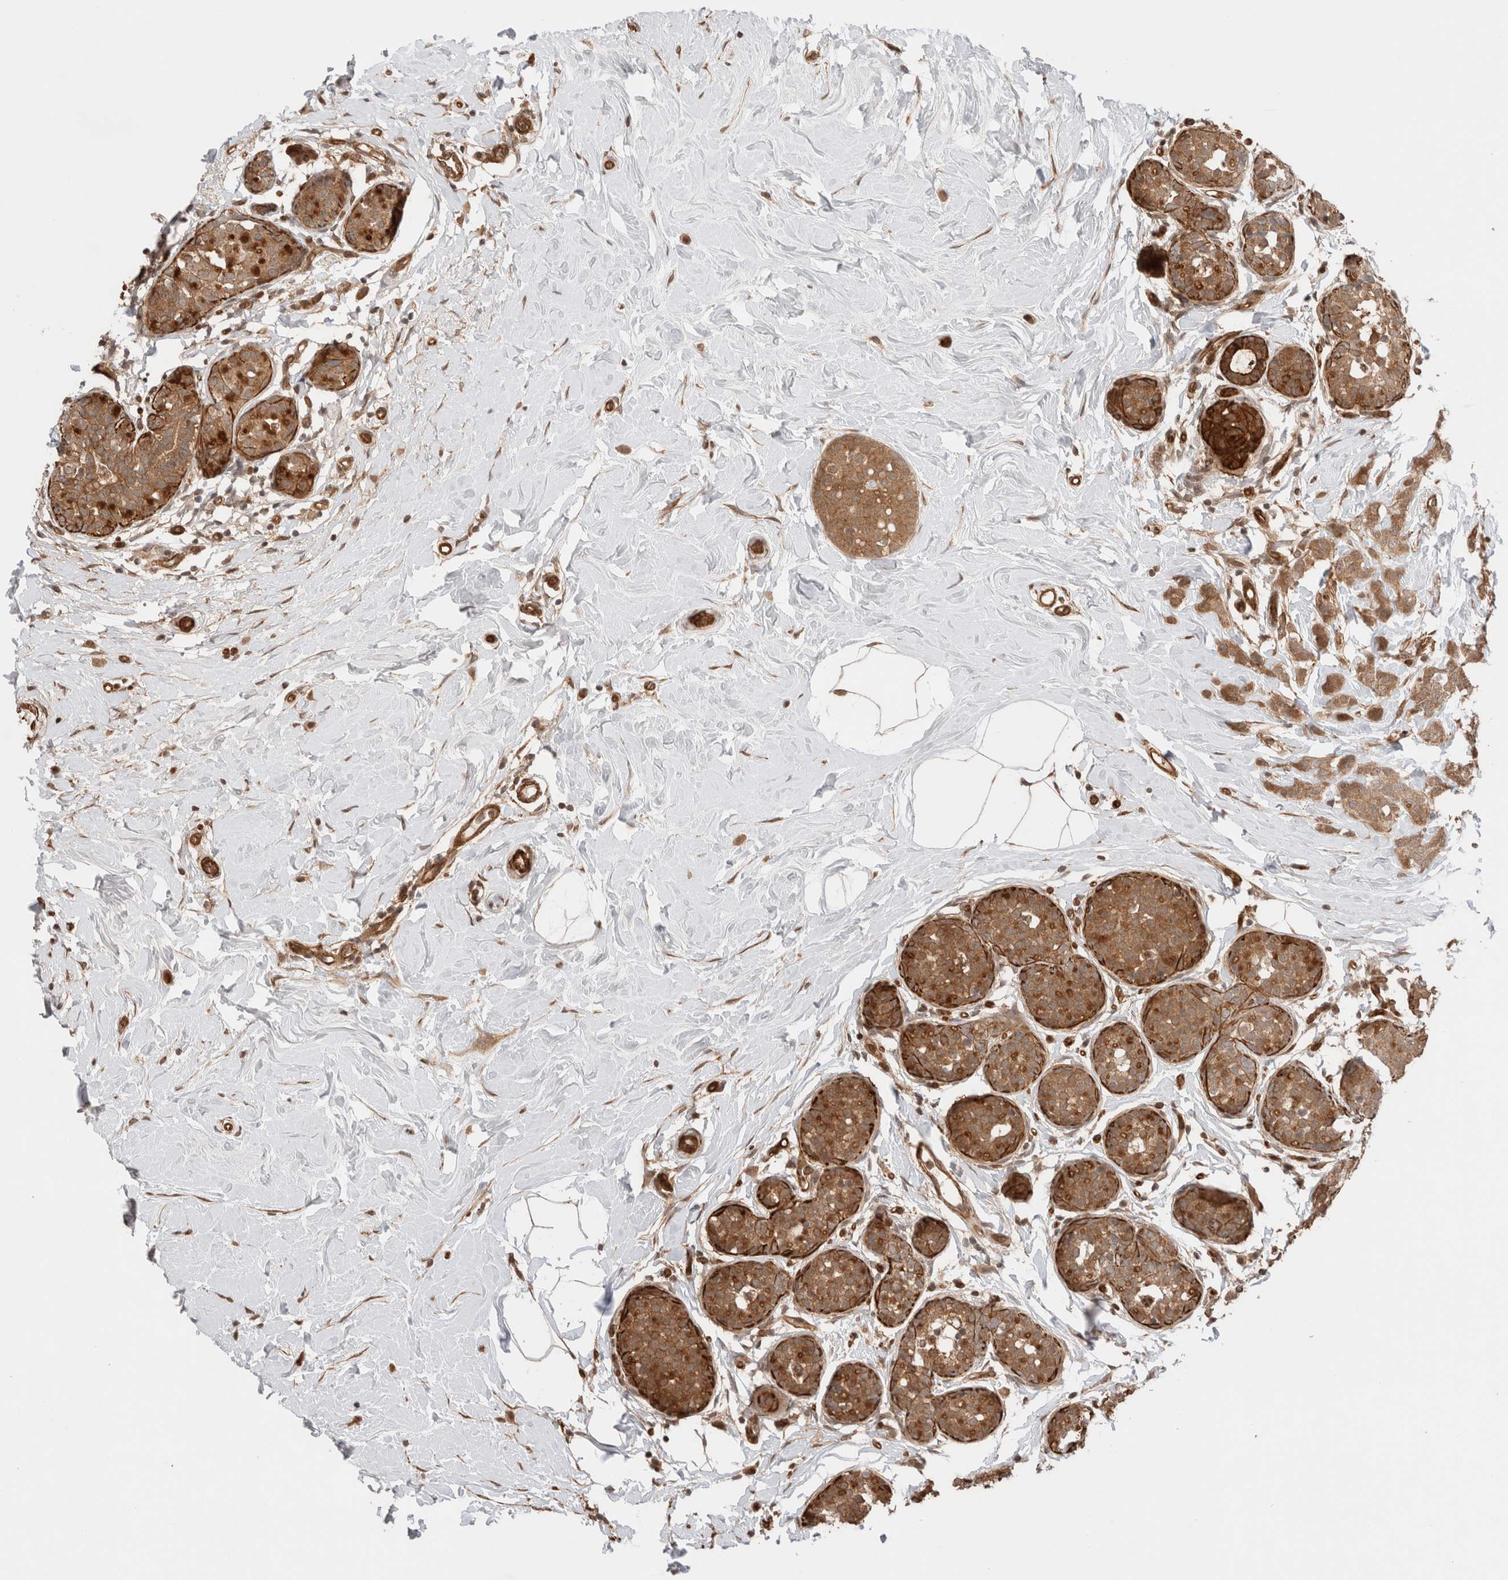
{"staining": {"intensity": "moderate", "quantity": ">75%", "location": "cytoplasmic/membranous"}, "tissue": "breast cancer", "cell_type": "Tumor cells", "image_type": "cancer", "snomed": [{"axis": "morphology", "description": "Lobular carcinoma, in situ"}, {"axis": "morphology", "description": "Lobular carcinoma"}, {"axis": "topography", "description": "Breast"}], "caption": "A photomicrograph of breast cancer stained for a protein shows moderate cytoplasmic/membranous brown staining in tumor cells.", "gene": "ZNF649", "patient": {"sex": "female", "age": 41}}